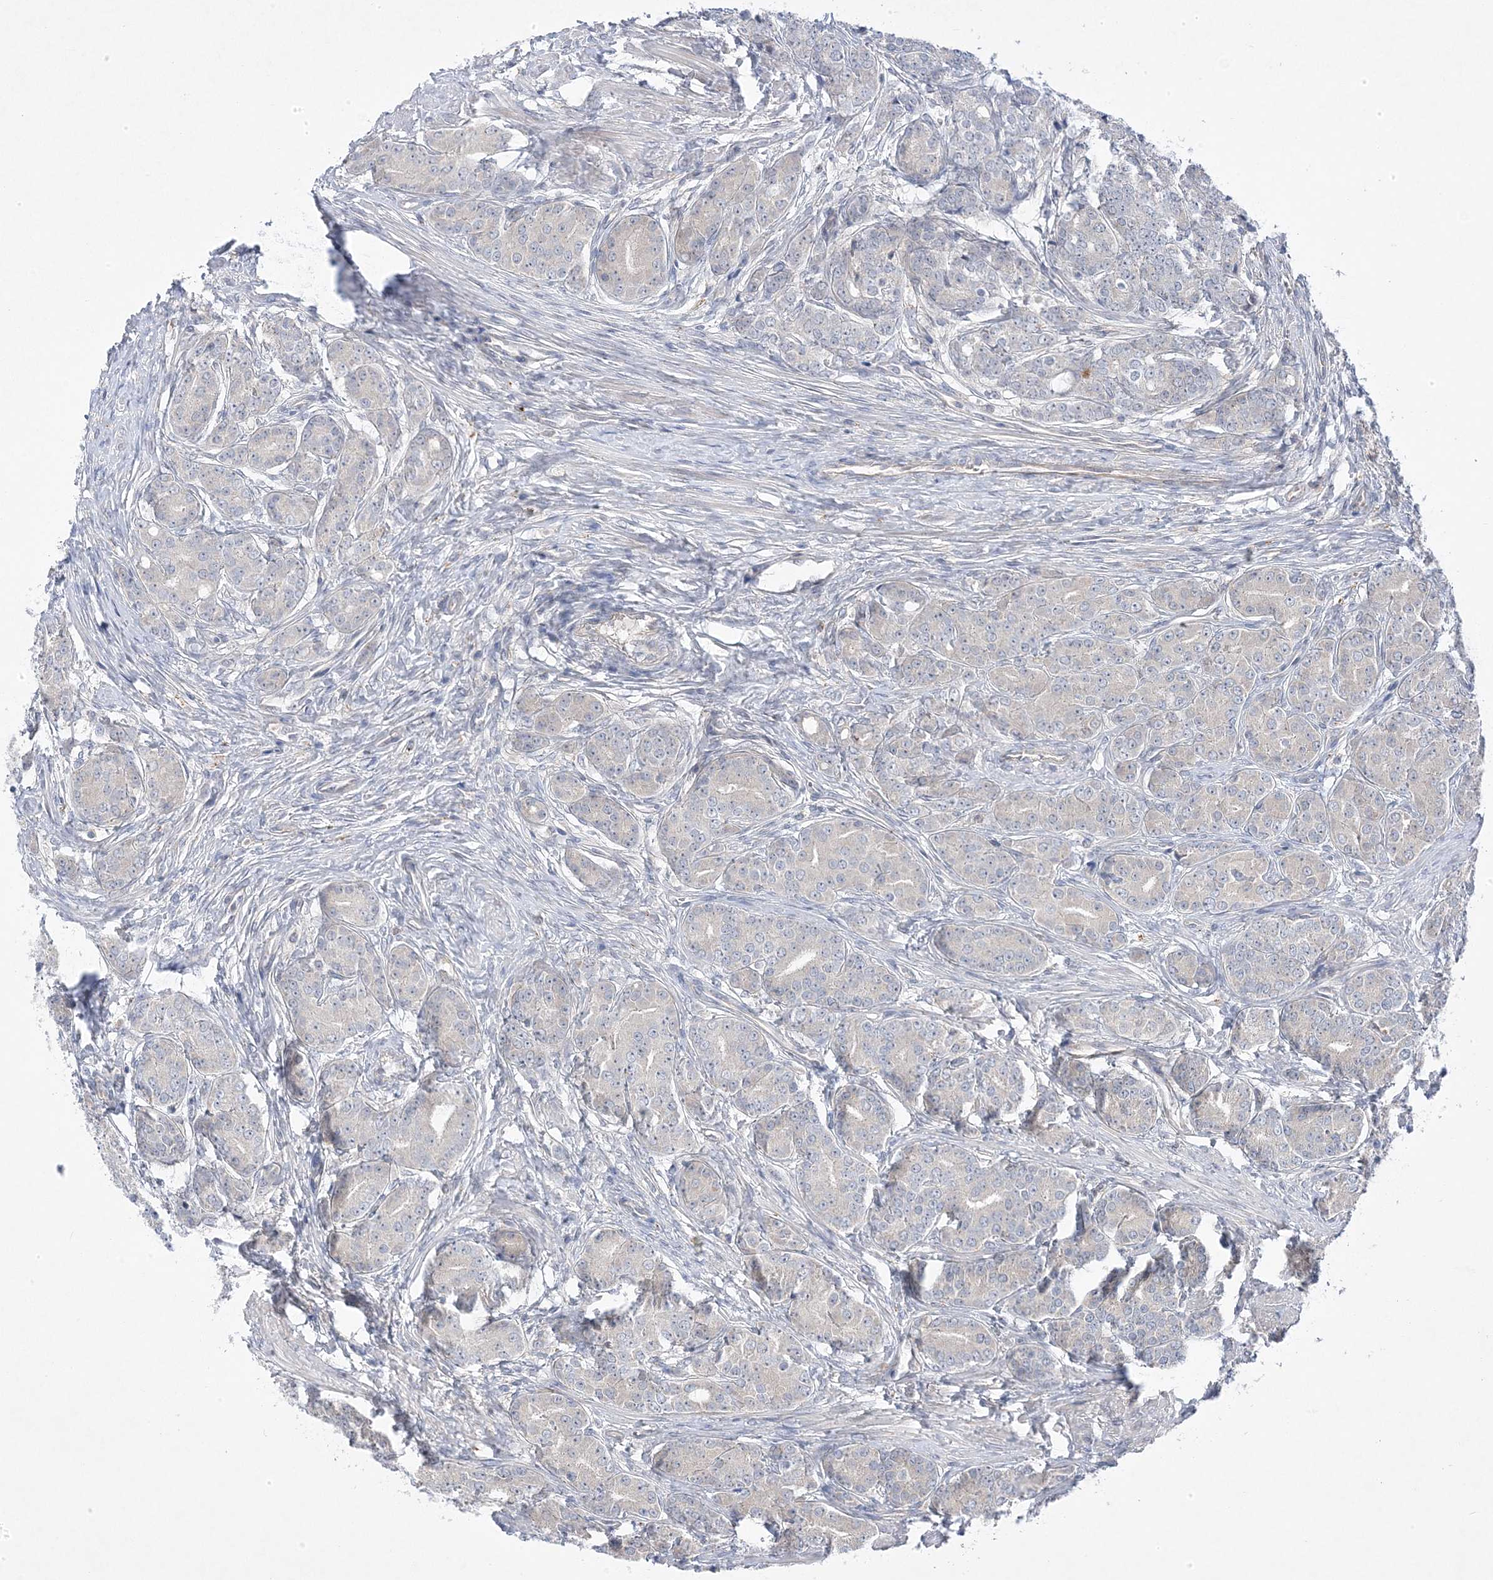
{"staining": {"intensity": "negative", "quantity": "none", "location": "none"}, "tissue": "prostate cancer", "cell_type": "Tumor cells", "image_type": "cancer", "snomed": [{"axis": "morphology", "description": "Adenocarcinoma, High grade"}, {"axis": "topography", "description": "Prostate"}], "caption": "DAB (3,3'-diaminobenzidine) immunohistochemical staining of prostate adenocarcinoma (high-grade) exhibits no significant positivity in tumor cells.", "gene": "ANAPC1", "patient": {"sex": "male", "age": 62}}